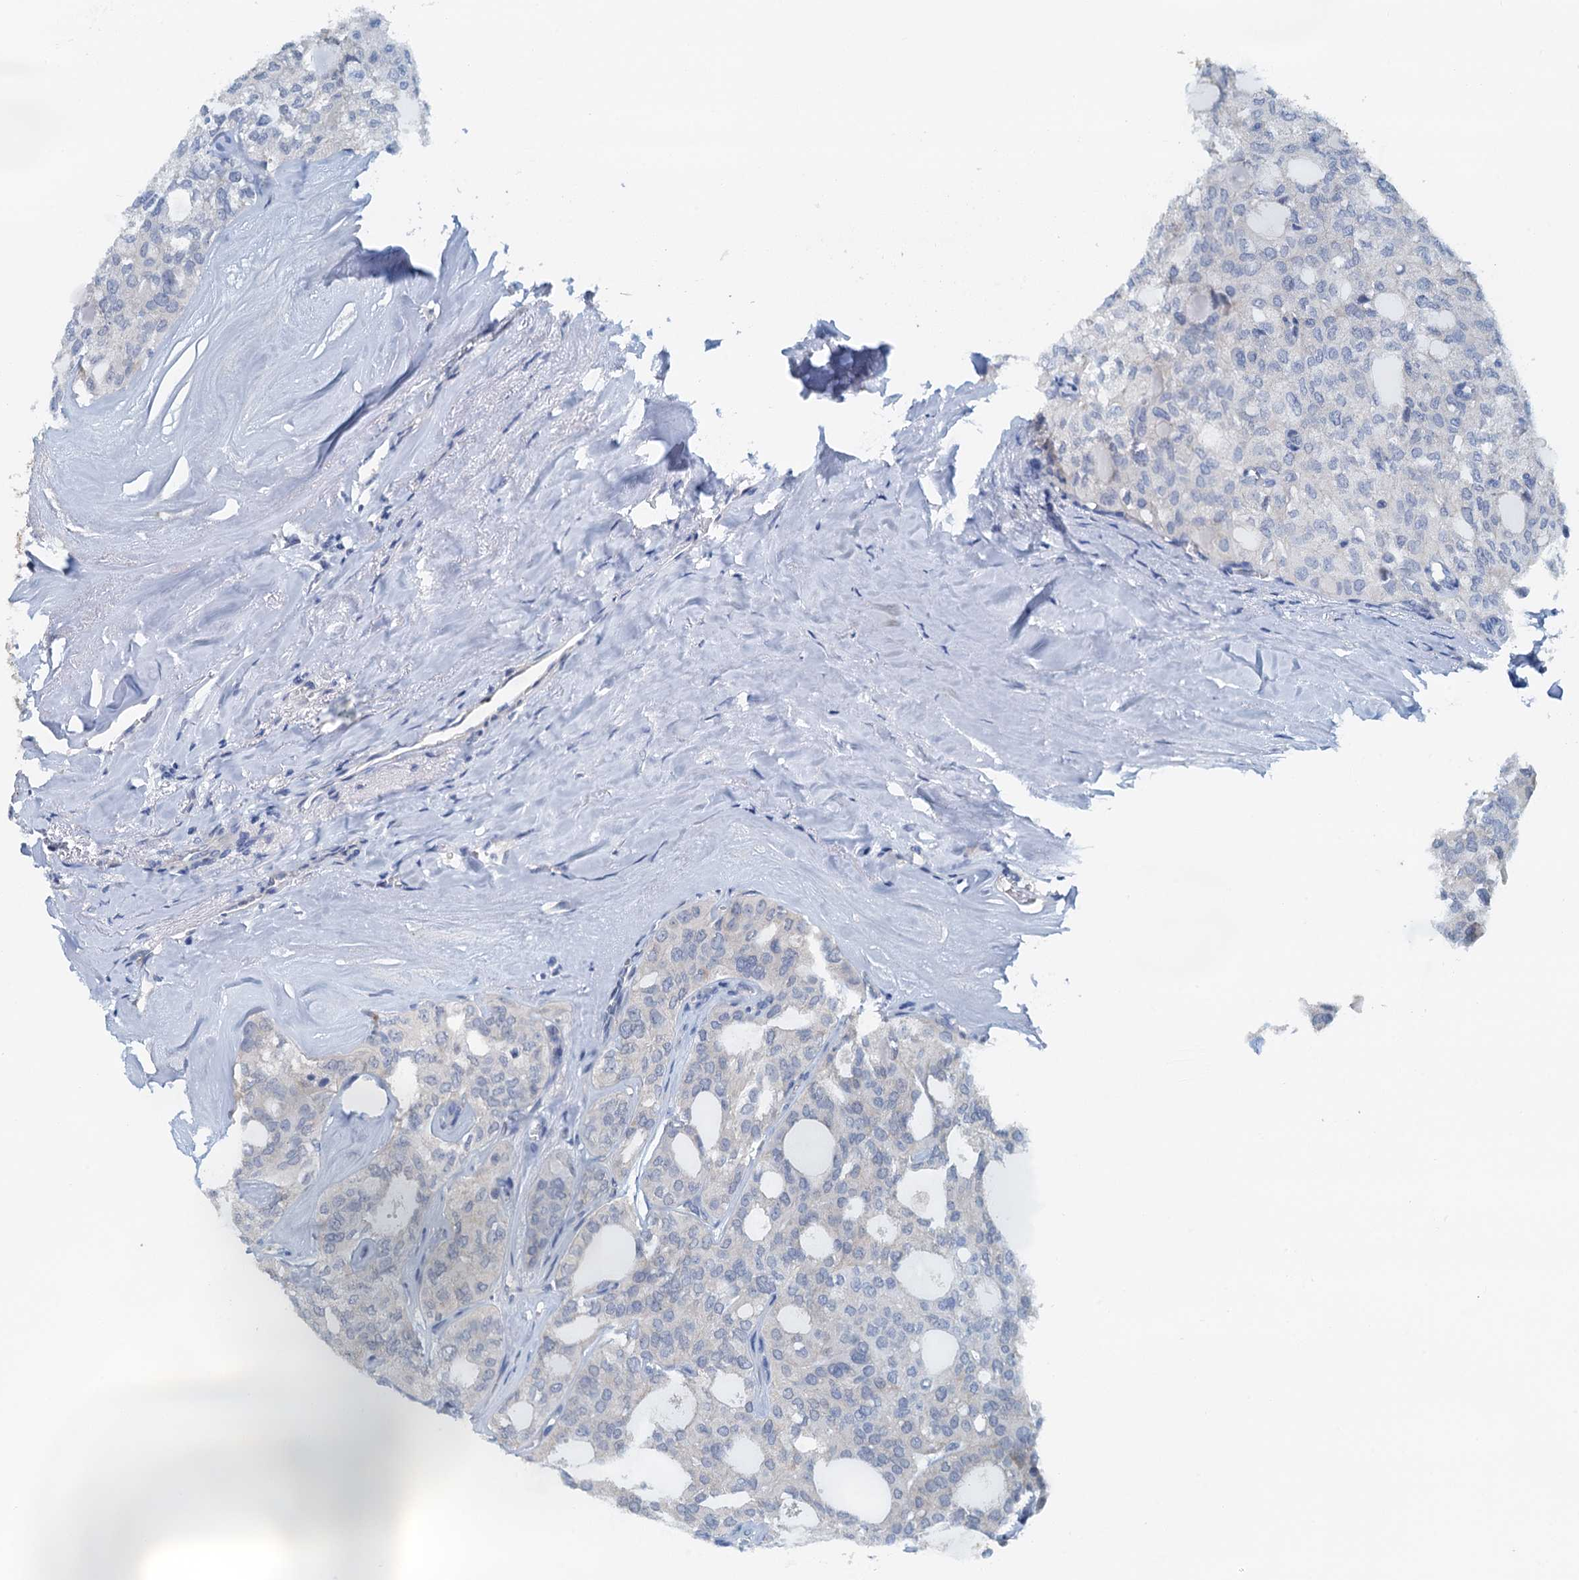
{"staining": {"intensity": "negative", "quantity": "none", "location": "none"}, "tissue": "thyroid cancer", "cell_type": "Tumor cells", "image_type": "cancer", "snomed": [{"axis": "morphology", "description": "Follicular adenoma carcinoma, NOS"}, {"axis": "topography", "description": "Thyroid gland"}], "caption": "IHC histopathology image of neoplastic tissue: human thyroid follicular adenoma carcinoma stained with DAB (3,3'-diaminobenzidine) shows no significant protein staining in tumor cells. (DAB immunohistochemistry visualized using brightfield microscopy, high magnification).", "gene": "DTD1", "patient": {"sex": "male", "age": 75}}